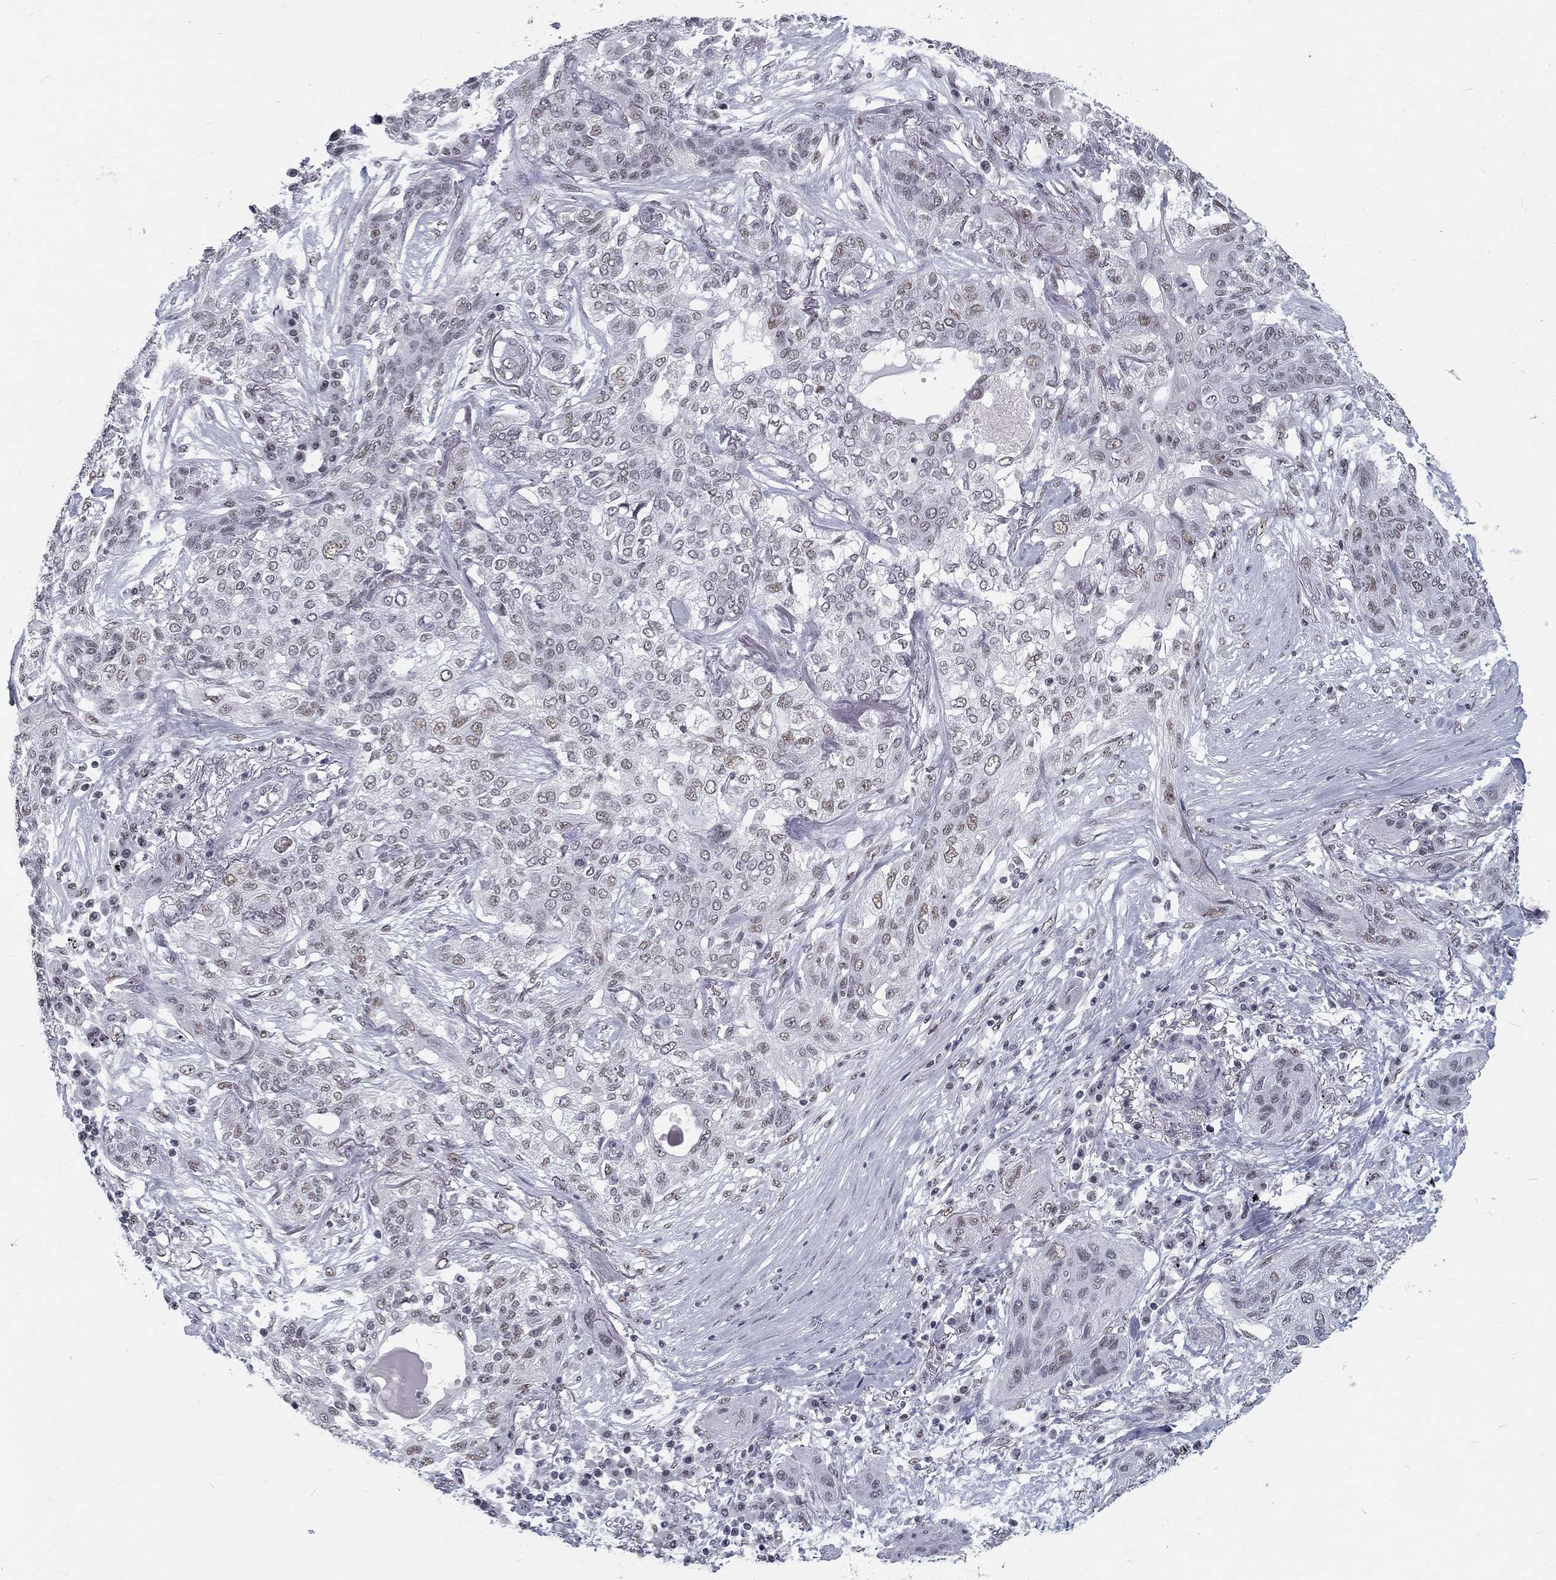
{"staining": {"intensity": "weak", "quantity": "<25%", "location": "nuclear"}, "tissue": "lung cancer", "cell_type": "Tumor cells", "image_type": "cancer", "snomed": [{"axis": "morphology", "description": "Squamous cell carcinoma, NOS"}, {"axis": "topography", "description": "Lung"}], "caption": "Tumor cells are negative for brown protein staining in lung cancer. (DAB (3,3'-diaminobenzidine) IHC, high magnification).", "gene": "SNORC", "patient": {"sex": "female", "age": 70}}